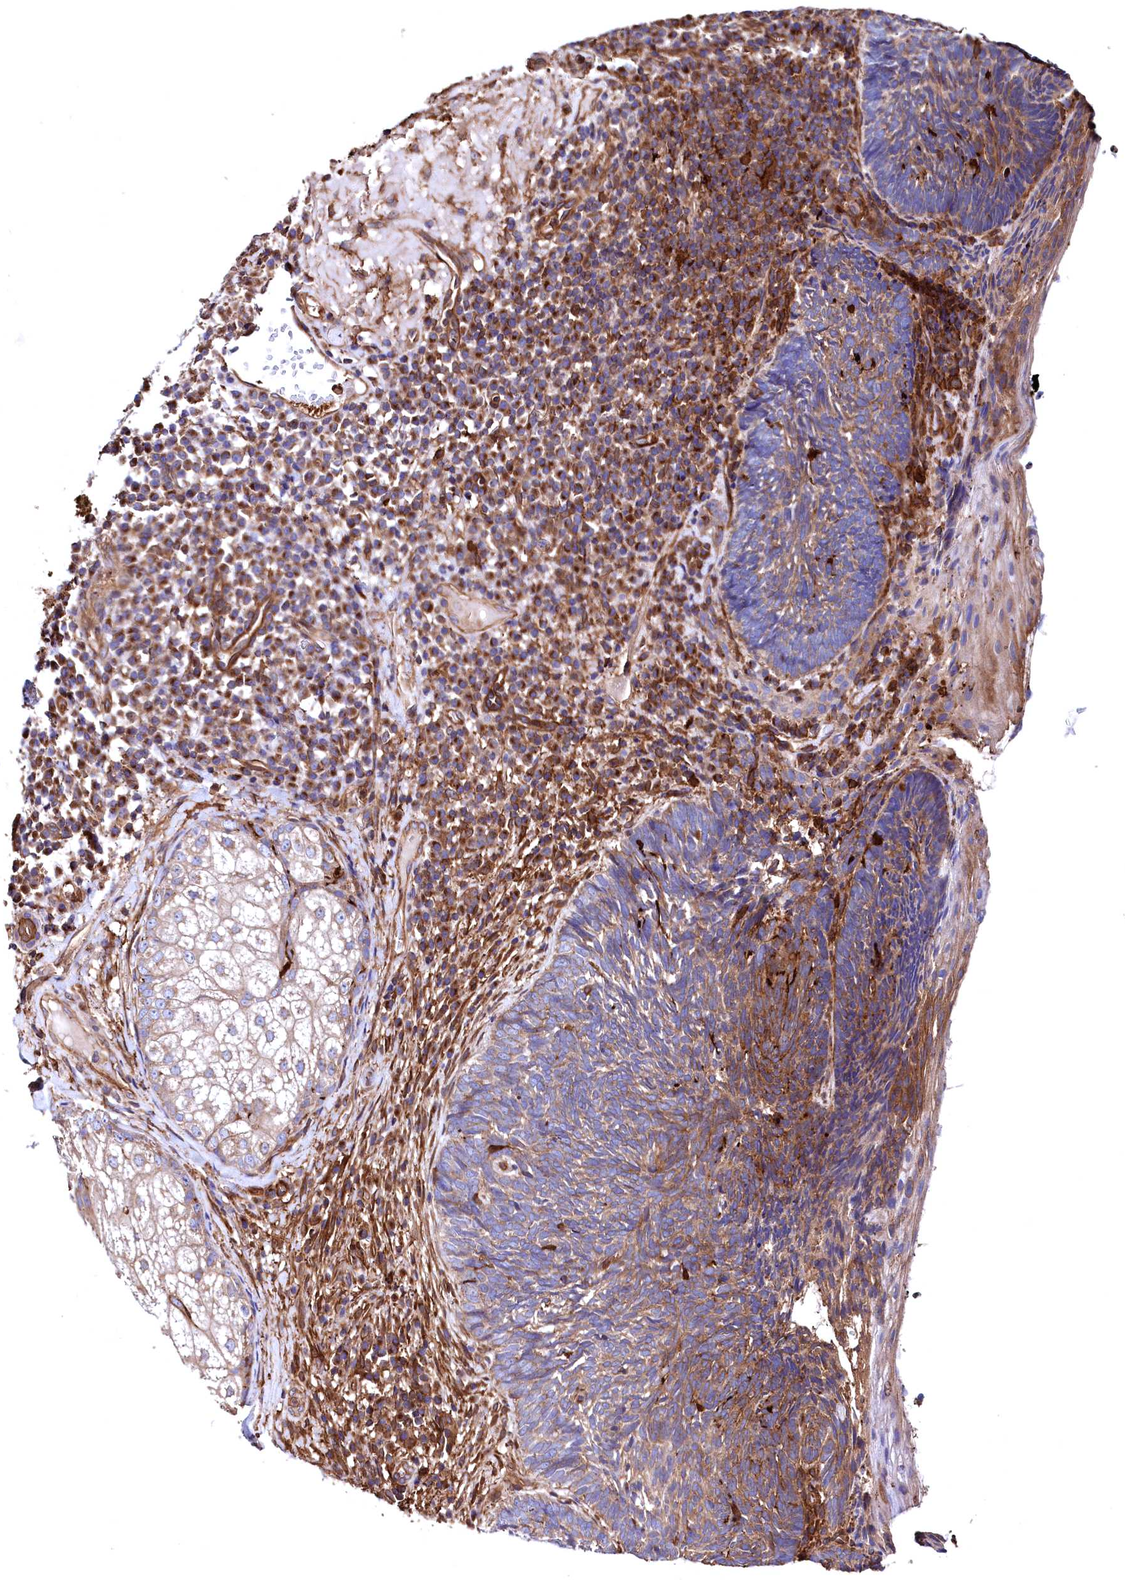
{"staining": {"intensity": "moderate", "quantity": "25%-75%", "location": "cytoplasmic/membranous"}, "tissue": "skin cancer", "cell_type": "Tumor cells", "image_type": "cancer", "snomed": [{"axis": "morphology", "description": "Basal cell carcinoma"}, {"axis": "topography", "description": "Skin"}], "caption": "Tumor cells show medium levels of moderate cytoplasmic/membranous staining in approximately 25%-75% of cells in human basal cell carcinoma (skin).", "gene": "STAMBPL1", "patient": {"sex": "male", "age": 88}}